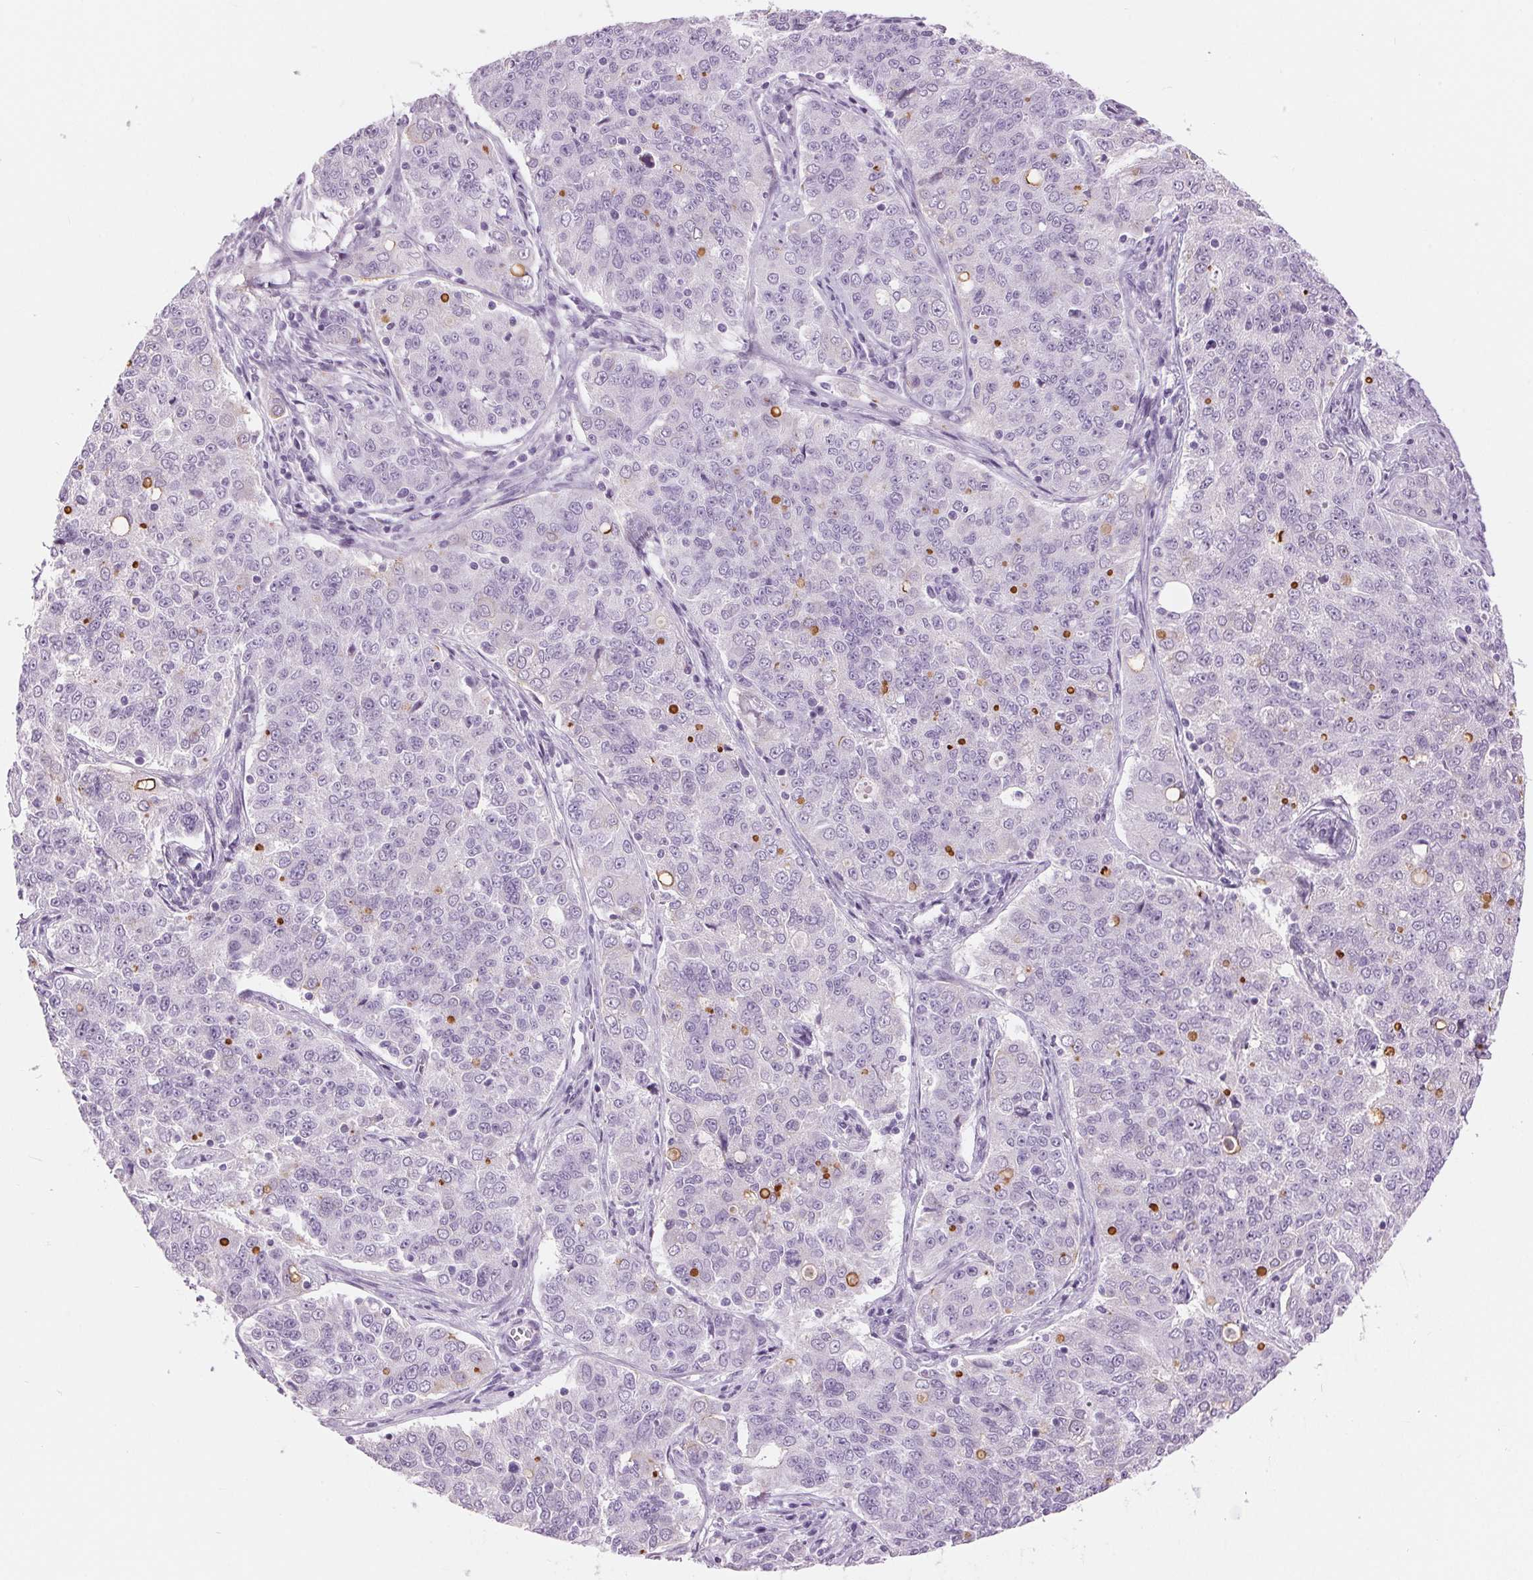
{"staining": {"intensity": "moderate", "quantity": "<25%", "location": "cytoplasmic/membranous"}, "tissue": "endometrial cancer", "cell_type": "Tumor cells", "image_type": "cancer", "snomed": [{"axis": "morphology", "description": "Adenocarcinoma, NOS"}, {"axis": "topography", "description": "Endometrium"}], "caption": "Protein expression analysis of endometrial cancer (adenocarcinoma) demonstrates moderate cytoplasmic/membranous expression in approximately <25% of tumor cells. (Brightfield microscopy of DAB IHC at high magnification).", "gene": "MISP", "patient": {"sex": "female", "age": 43}}